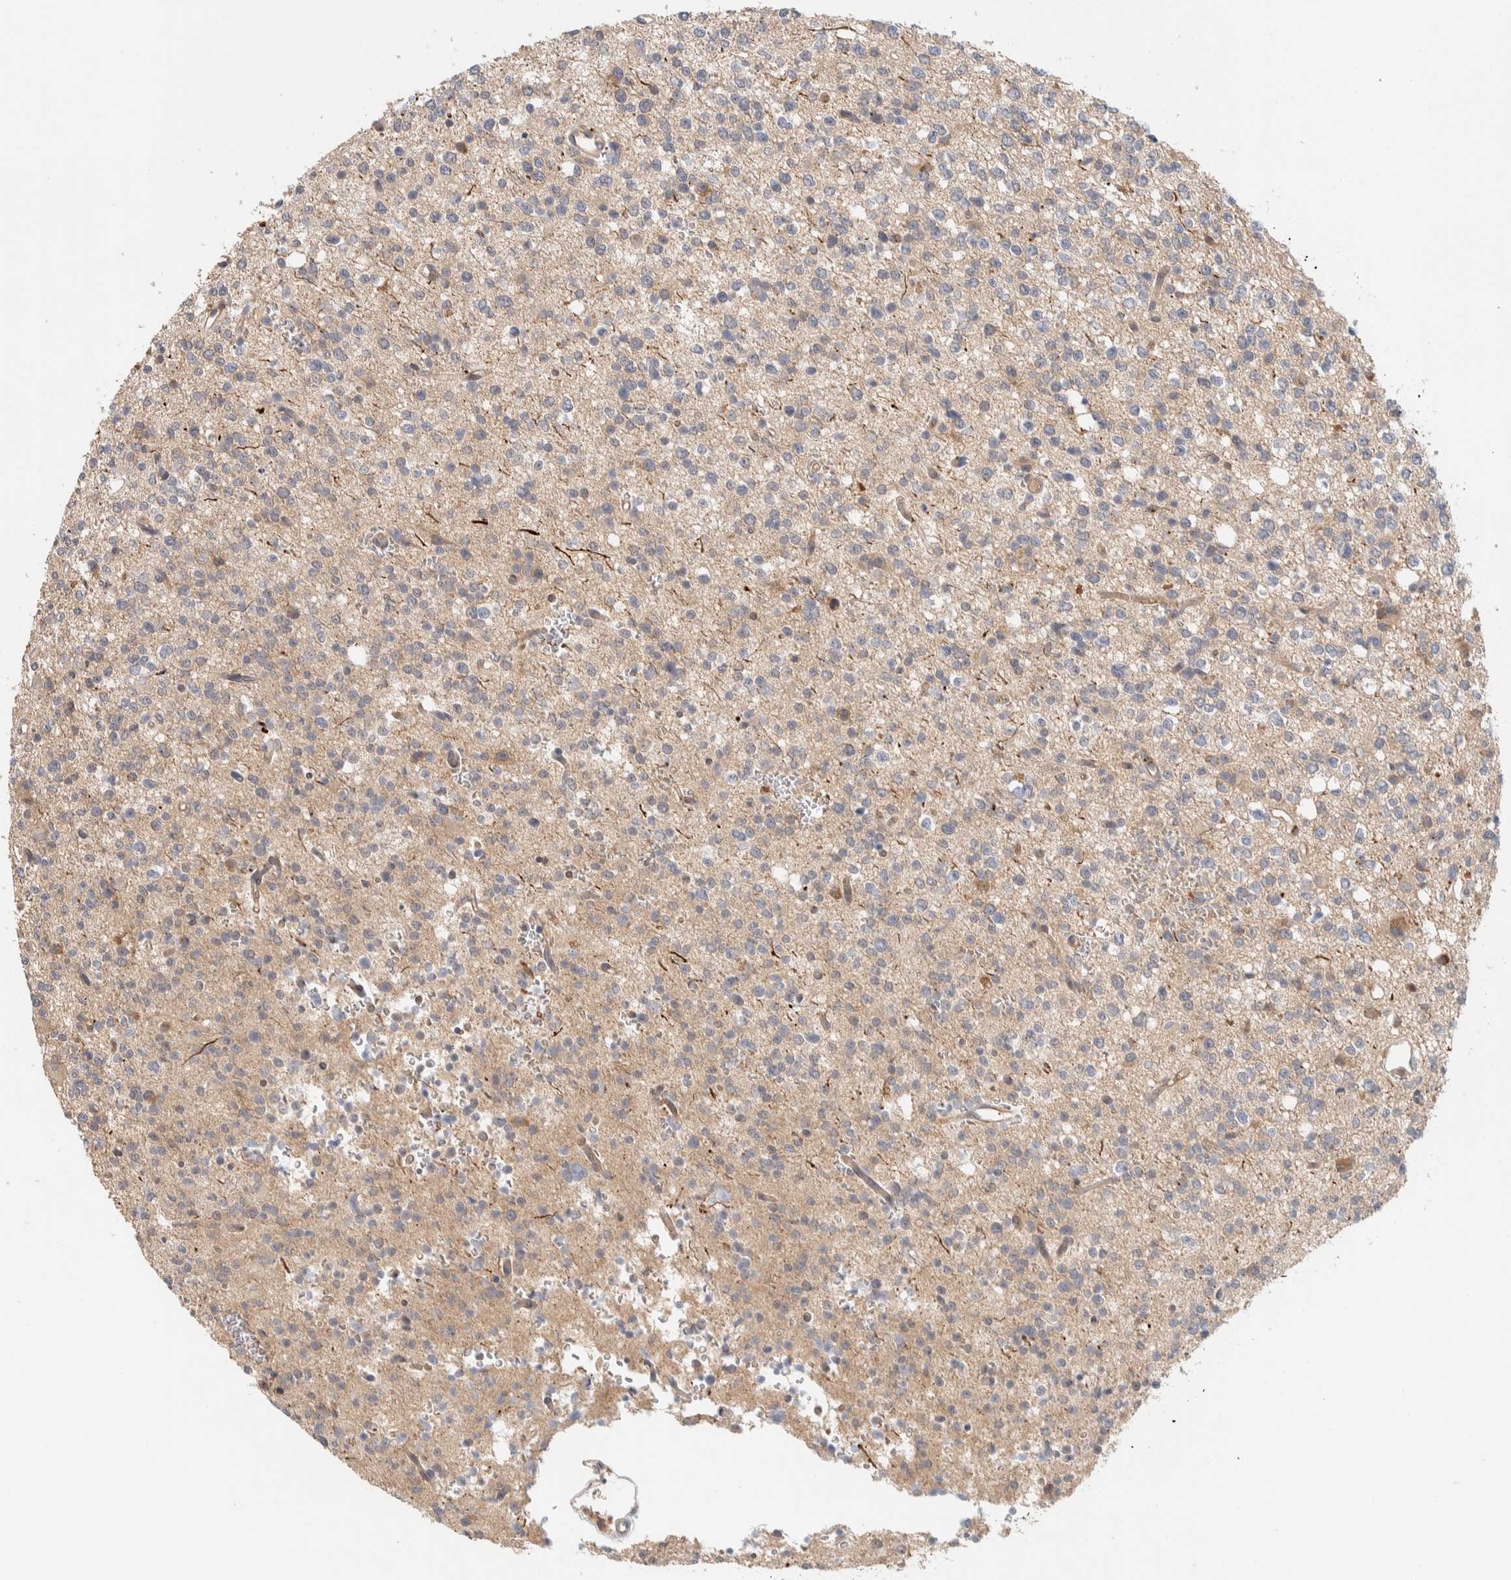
{"staining": {"intensity": "weak", "quantity": "<25%", "location": "cytoplasmic/membranous"}, "tissue": "glioma", "cell_type": "Tumor cells", "image_type": "cancer", "snomed": [{"axis": "morphology", "description": "Glioma, malignant, High grade"}, {"axis": "topography", "description": "Brain"}], "caption": "There is no significant positivity in tumor cells of glioma.", "gene": "GCLM", "patient": {"sex": "female", "age": 62}}